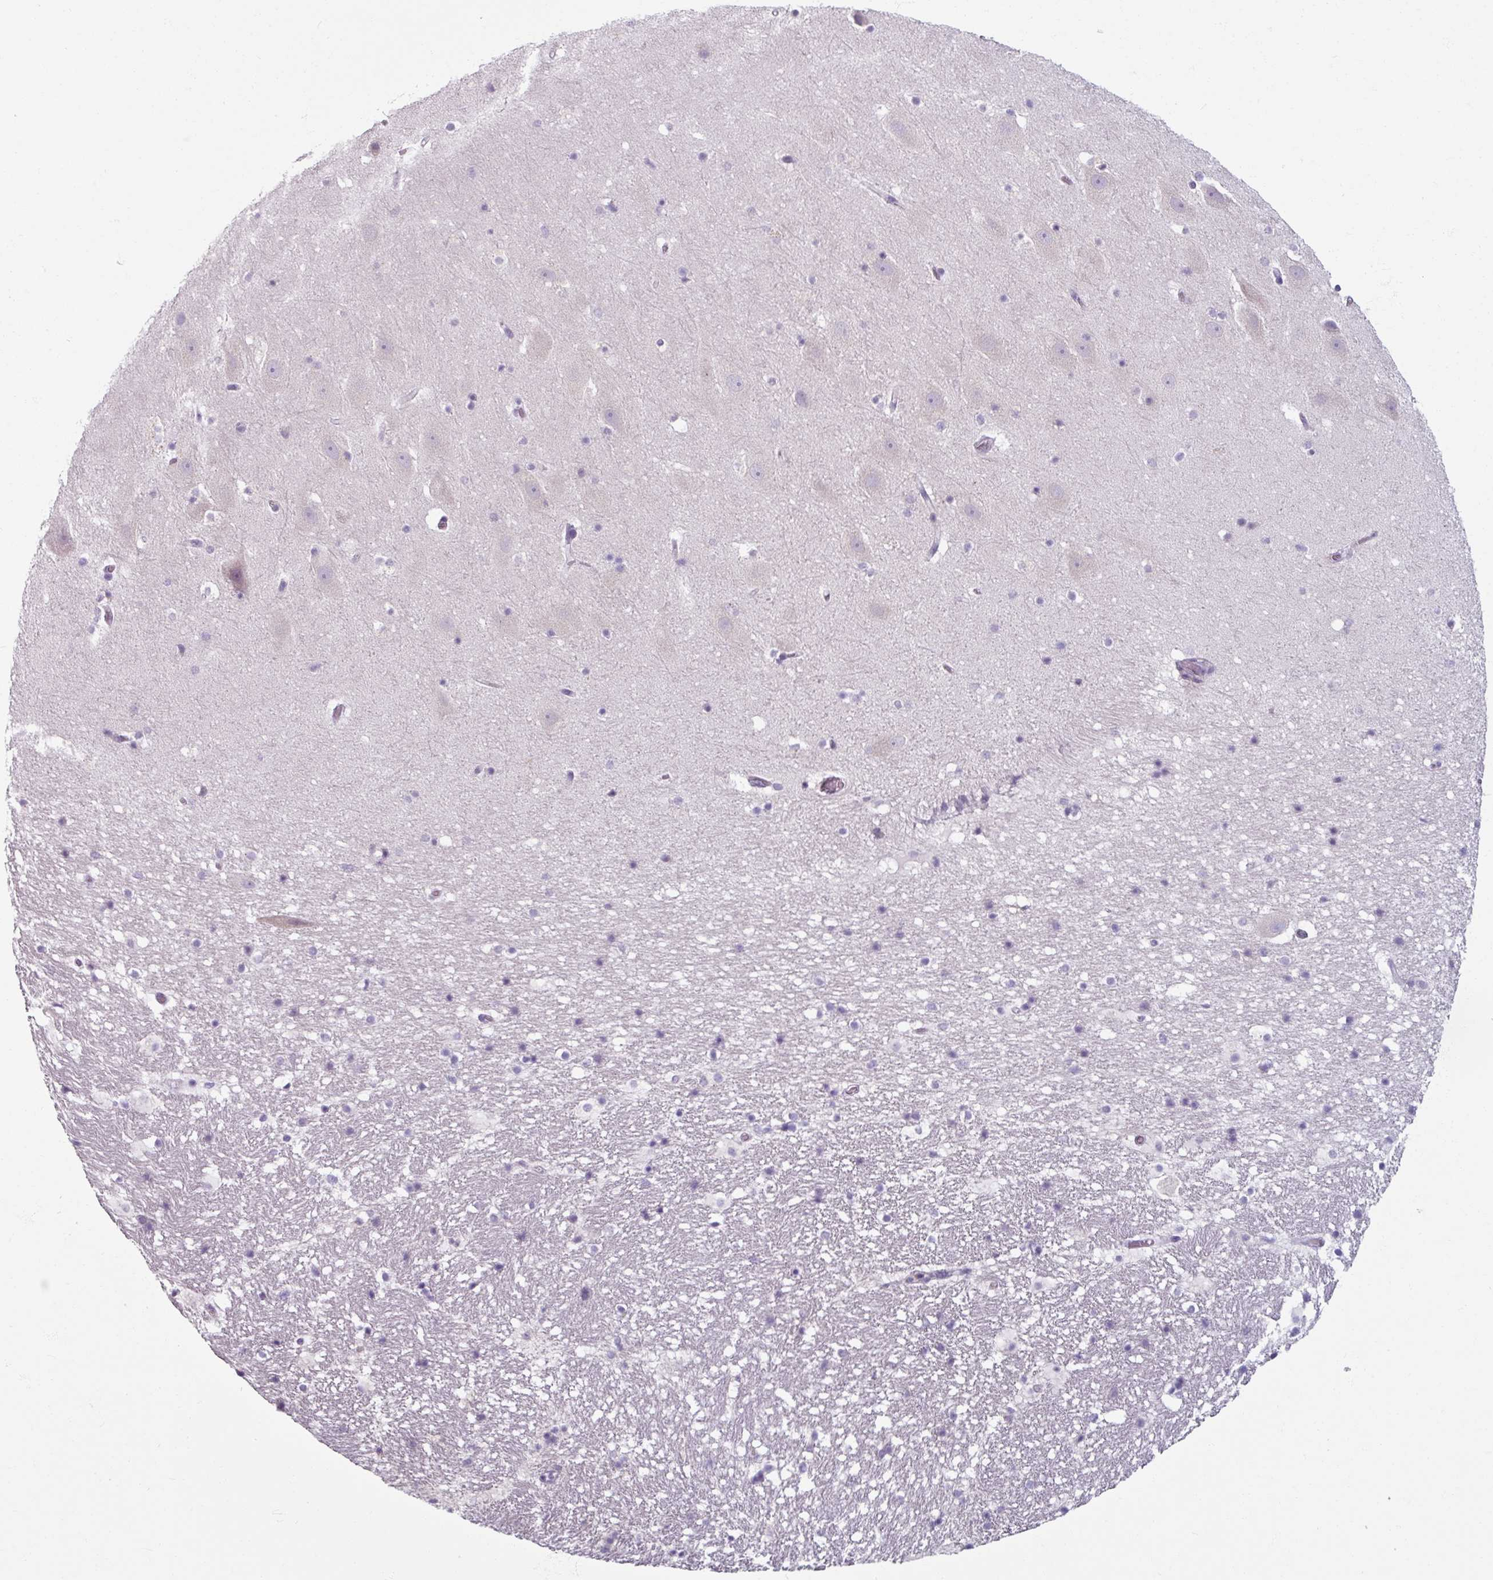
{"staining": {"intensity": "negative", "quantity": "none", "location": "none"}, "tissue": "hippocampus", "cell_type": "Glial cells", "image_type": "normal", "snomed": [{"axis": "morphology", "description": "Normal tissue, NOS"}, {"axis": "topography", "description": "Hippocampus"}], "caption": "Hippocampus stained for a protein using immunohistochemistry demonstrates no positivity glial cells.", "gene": "SMIM11", "patient": {"sex": "male", "age": 37}}